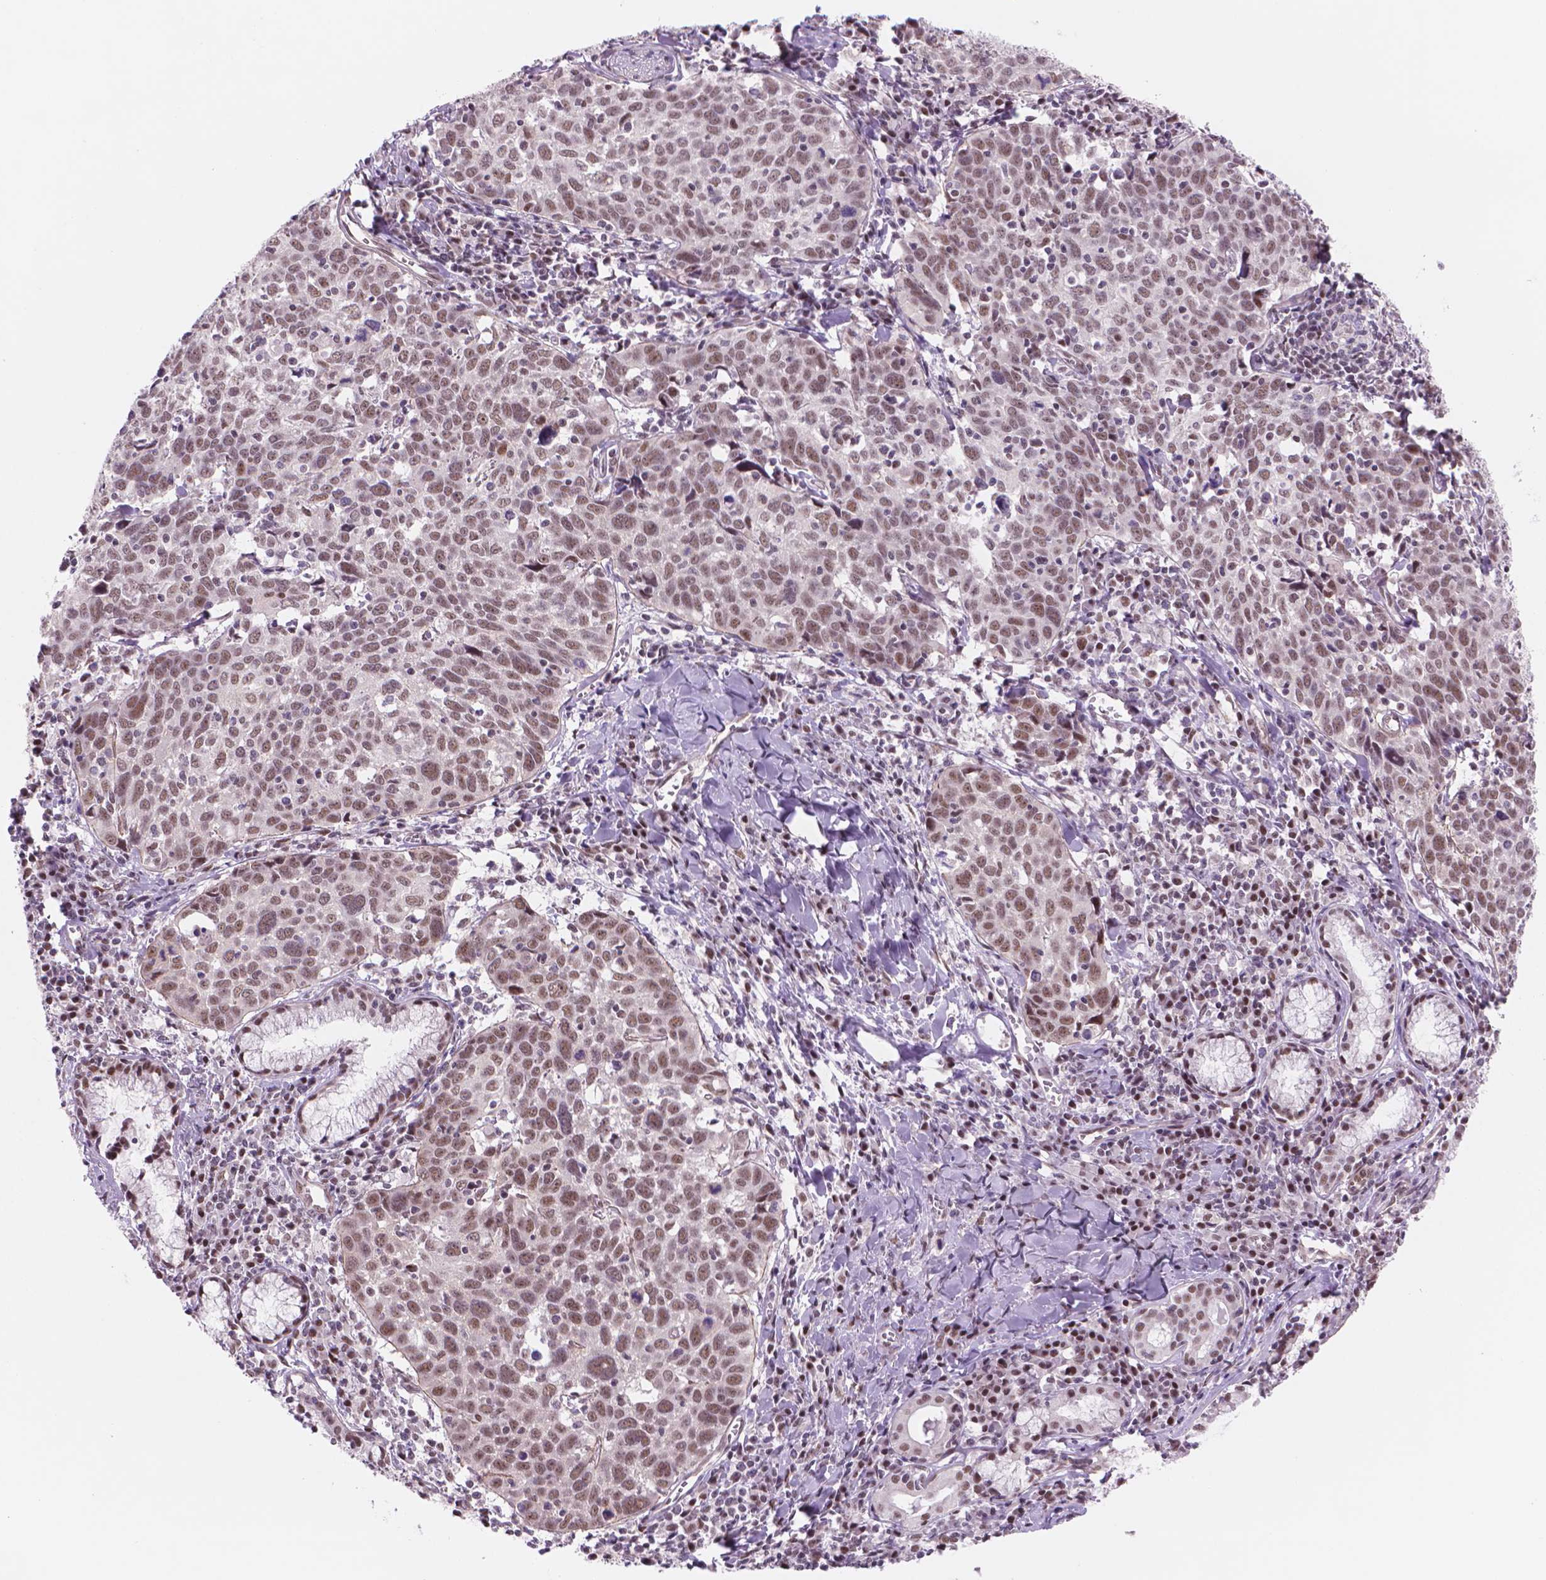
{"staining": {"intensity": "moderate", "quantity": ">75%", "location": "nuclear"}, "tissue": "lung cancer", "cell_type": "Tumor cells", "image_type": "cancer", "snomed": [{"axis": "morphology", "description": "Squamous cell carcinoma, NOS"}, {"axis": "topography", "description": "Lung"}], "caption": "IHC (DAB (3,3'-diaminobenzidine)) staining of human lung squamous cell carcinoma exhibits moderate nuclear protein staining in approximately >75% of tumor cells.", "gene": "POLR3D", "patient": {"sex": "male", "age": 57}}